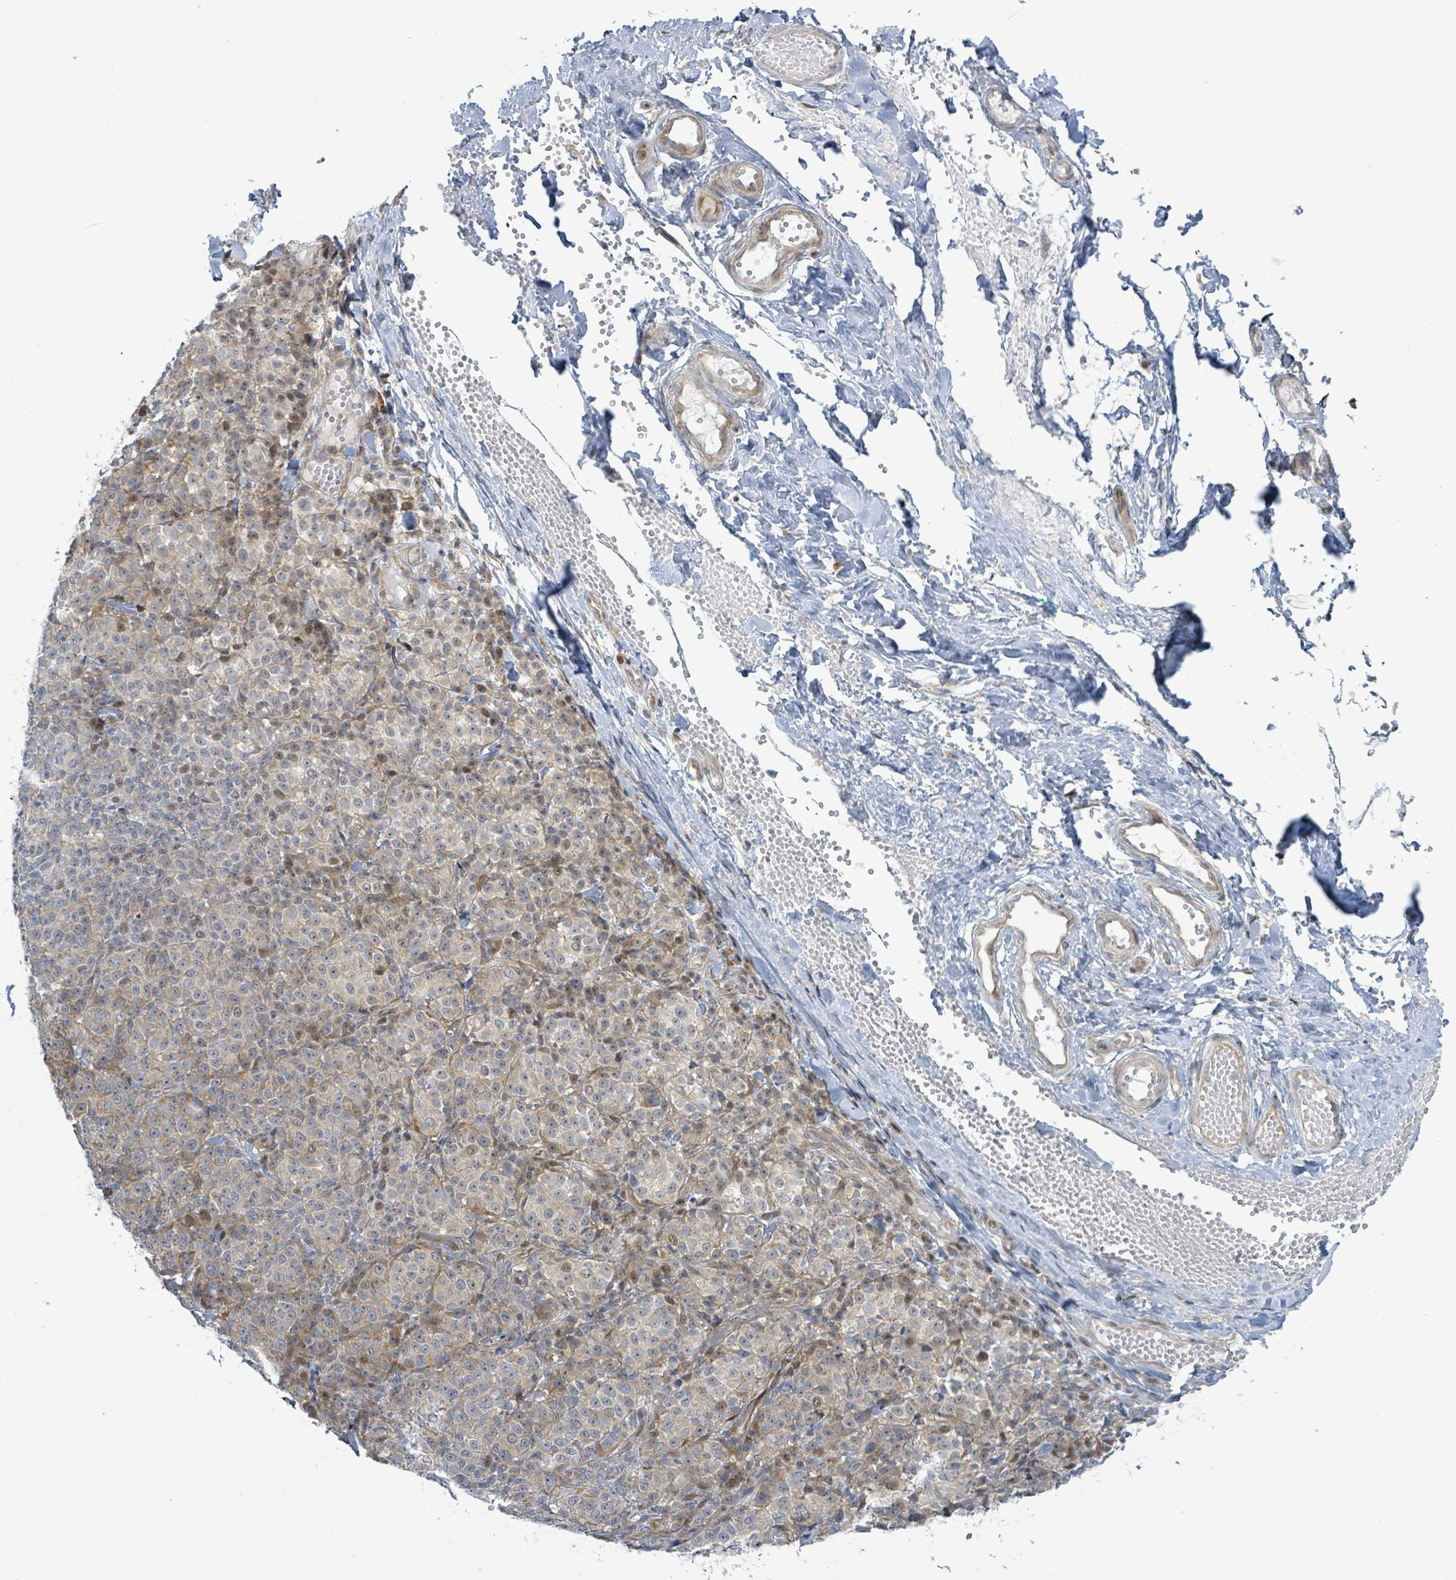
{"staining": {"intensity": "moderate", "quantity": "25%-75%", "location": "cytoplasmic/membranous"}, "tissue": "melanoma", "cell_type": "Tumor cells", "image_type": "cancer", "snomed": [{"axis": "morphology", "description": "Normal tissue, NOS"}, {"axis": "morphology", "description": "Malignant melanoma, NOS"}, {"axis": "topography", "description": "Skin"}], "caption": "Human malignant melanoma stained for a protein (brown) shows moderate cytoplasmic/membranous positive staining in about 25%-75% of tumor cells.", "gene": "RPL32", "patient": {"sex": "female", "age": 34}}